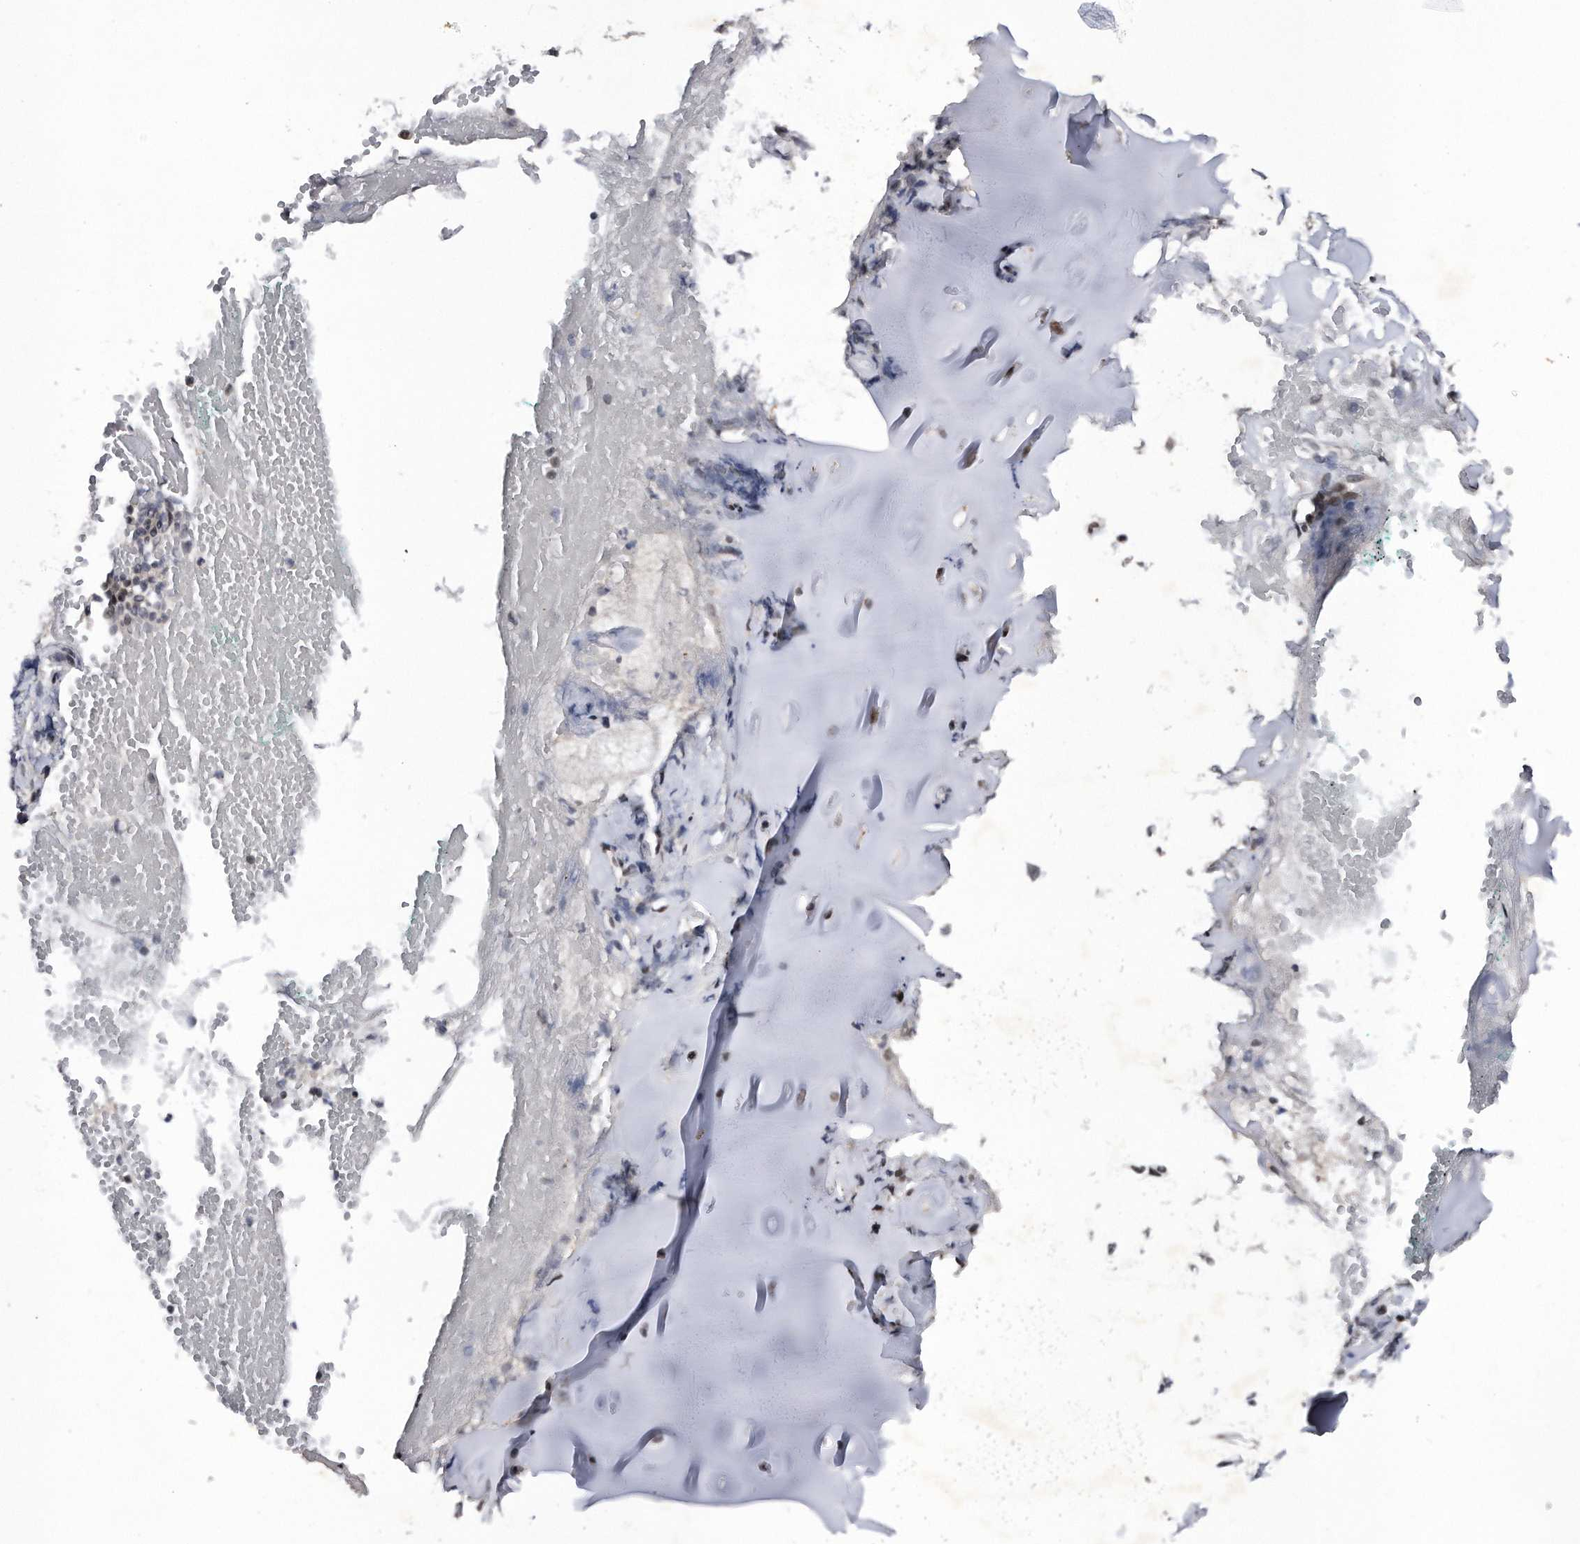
{"staining": {"intensity": "moderate", "quantity": "25%-75%", "location": "nuclear"}, "tissue": "soft tissue", "cell_type": "Chondrocytes", "image_type": "normal", "snomed": [{"axis": "morphology", "description": "Normal tissue, NOS"}, {"axis": "morphology", "description": "Basal cell carcinoma"}, {"axis": "topography", "description": "Cartilage tissue"}, {"axis": "topography", "description": "Nasopharynx"}, {"axis": "topography", "description": "Oral tissue"}], "caption": "Protein expression analysis of normal soft tissue shows moderate nuclear staining in approximately 25%-75% of chondrocytes.", "gene": "VIRMA", "patient": {"sex": "female", "age": 77}}